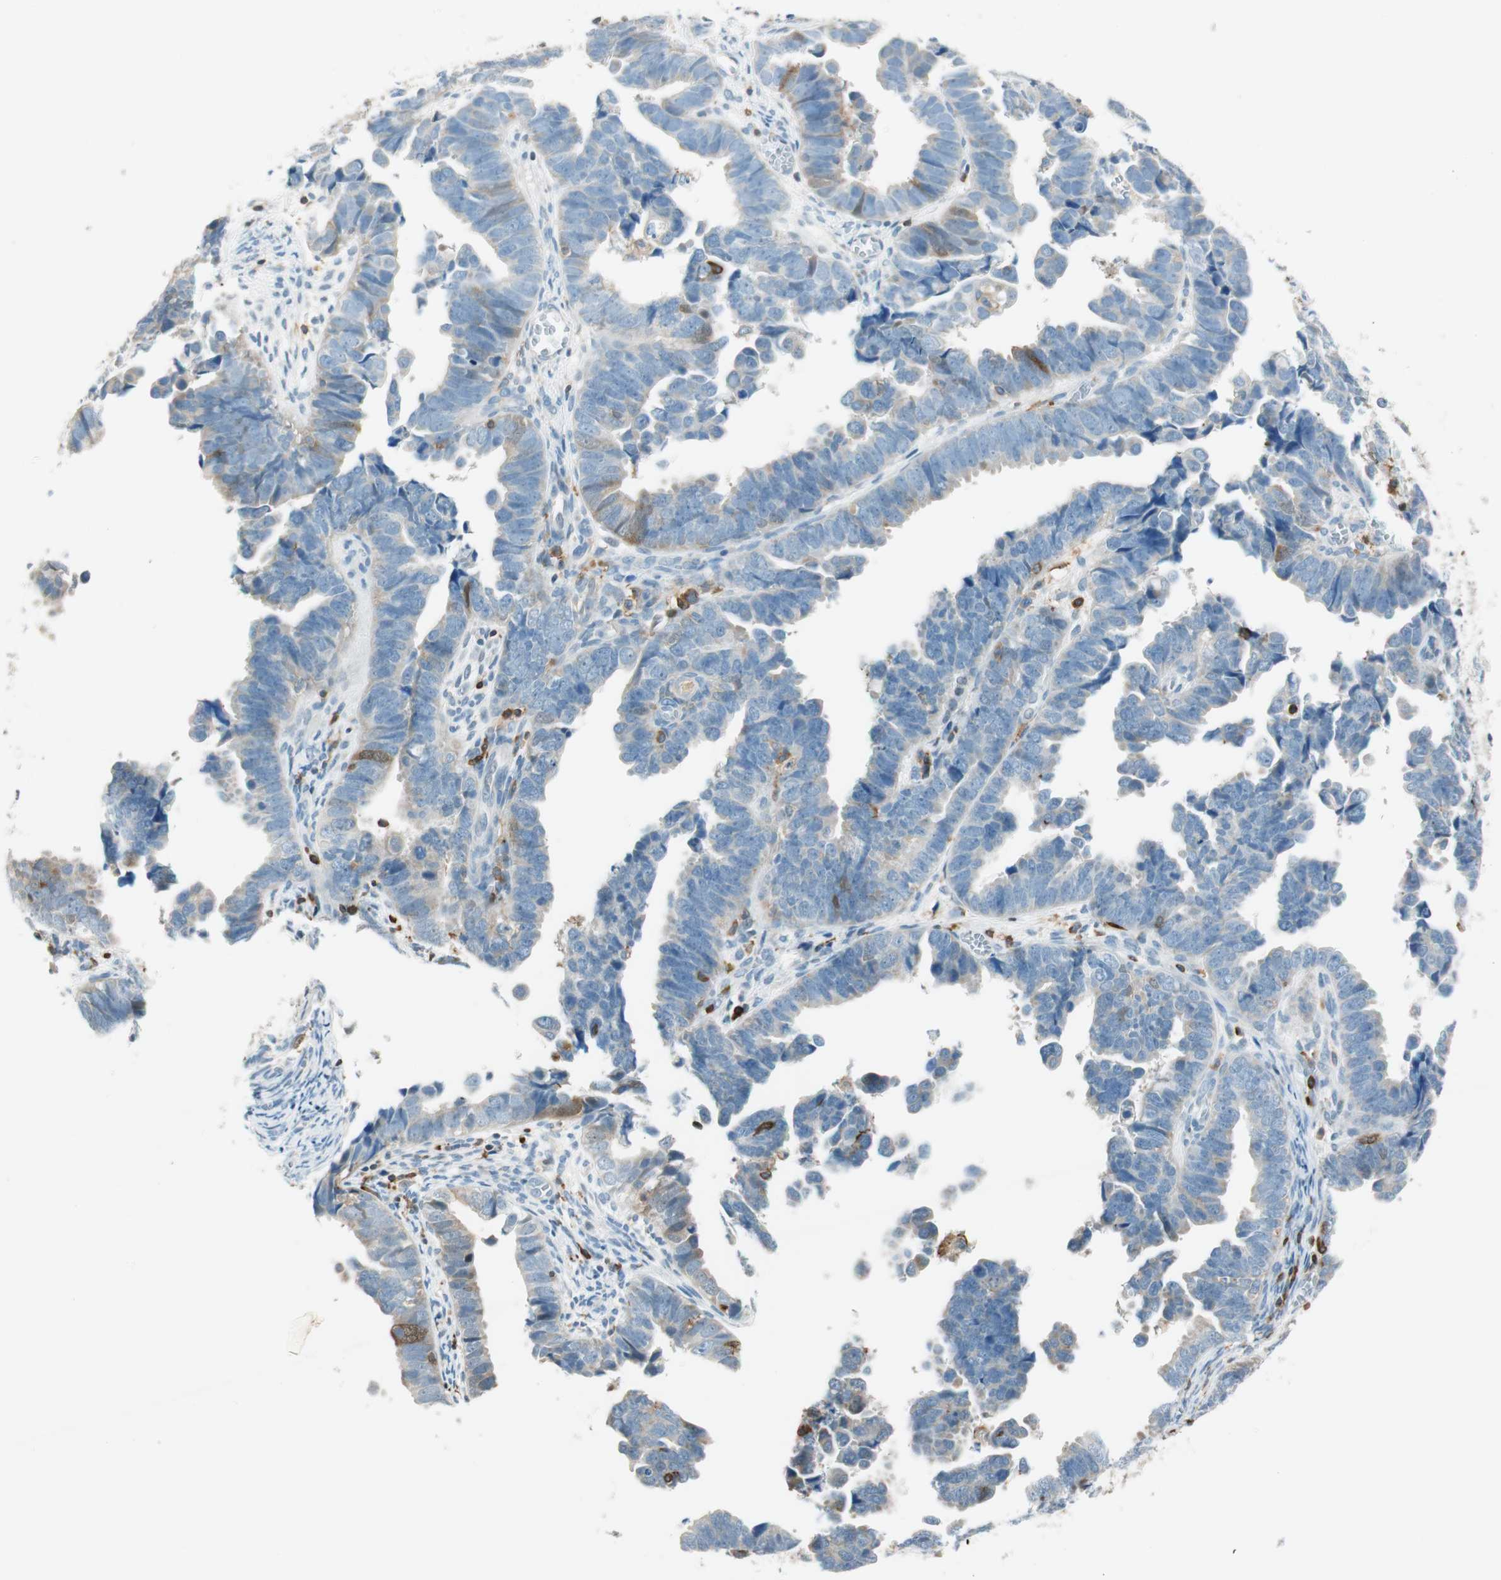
{"staining": {"intensity": "negative", "quantity": "none", "location": "none"}, "tissue": "endometrial cancer", "cell_type": "Tumor cells", "image_type": "cancer", "snomed": [{"axis": "morphology", "description": "Adenocarcinoma, NOS"}, {"axis": "topography", "description": "Endometrium"}], "caption": "The histopathology image exhibits no significant staining in tumor cells of endometrial adenocarcinoma.", "gene": "HPGD", "patient": {"sex": "female", "age": 75}}